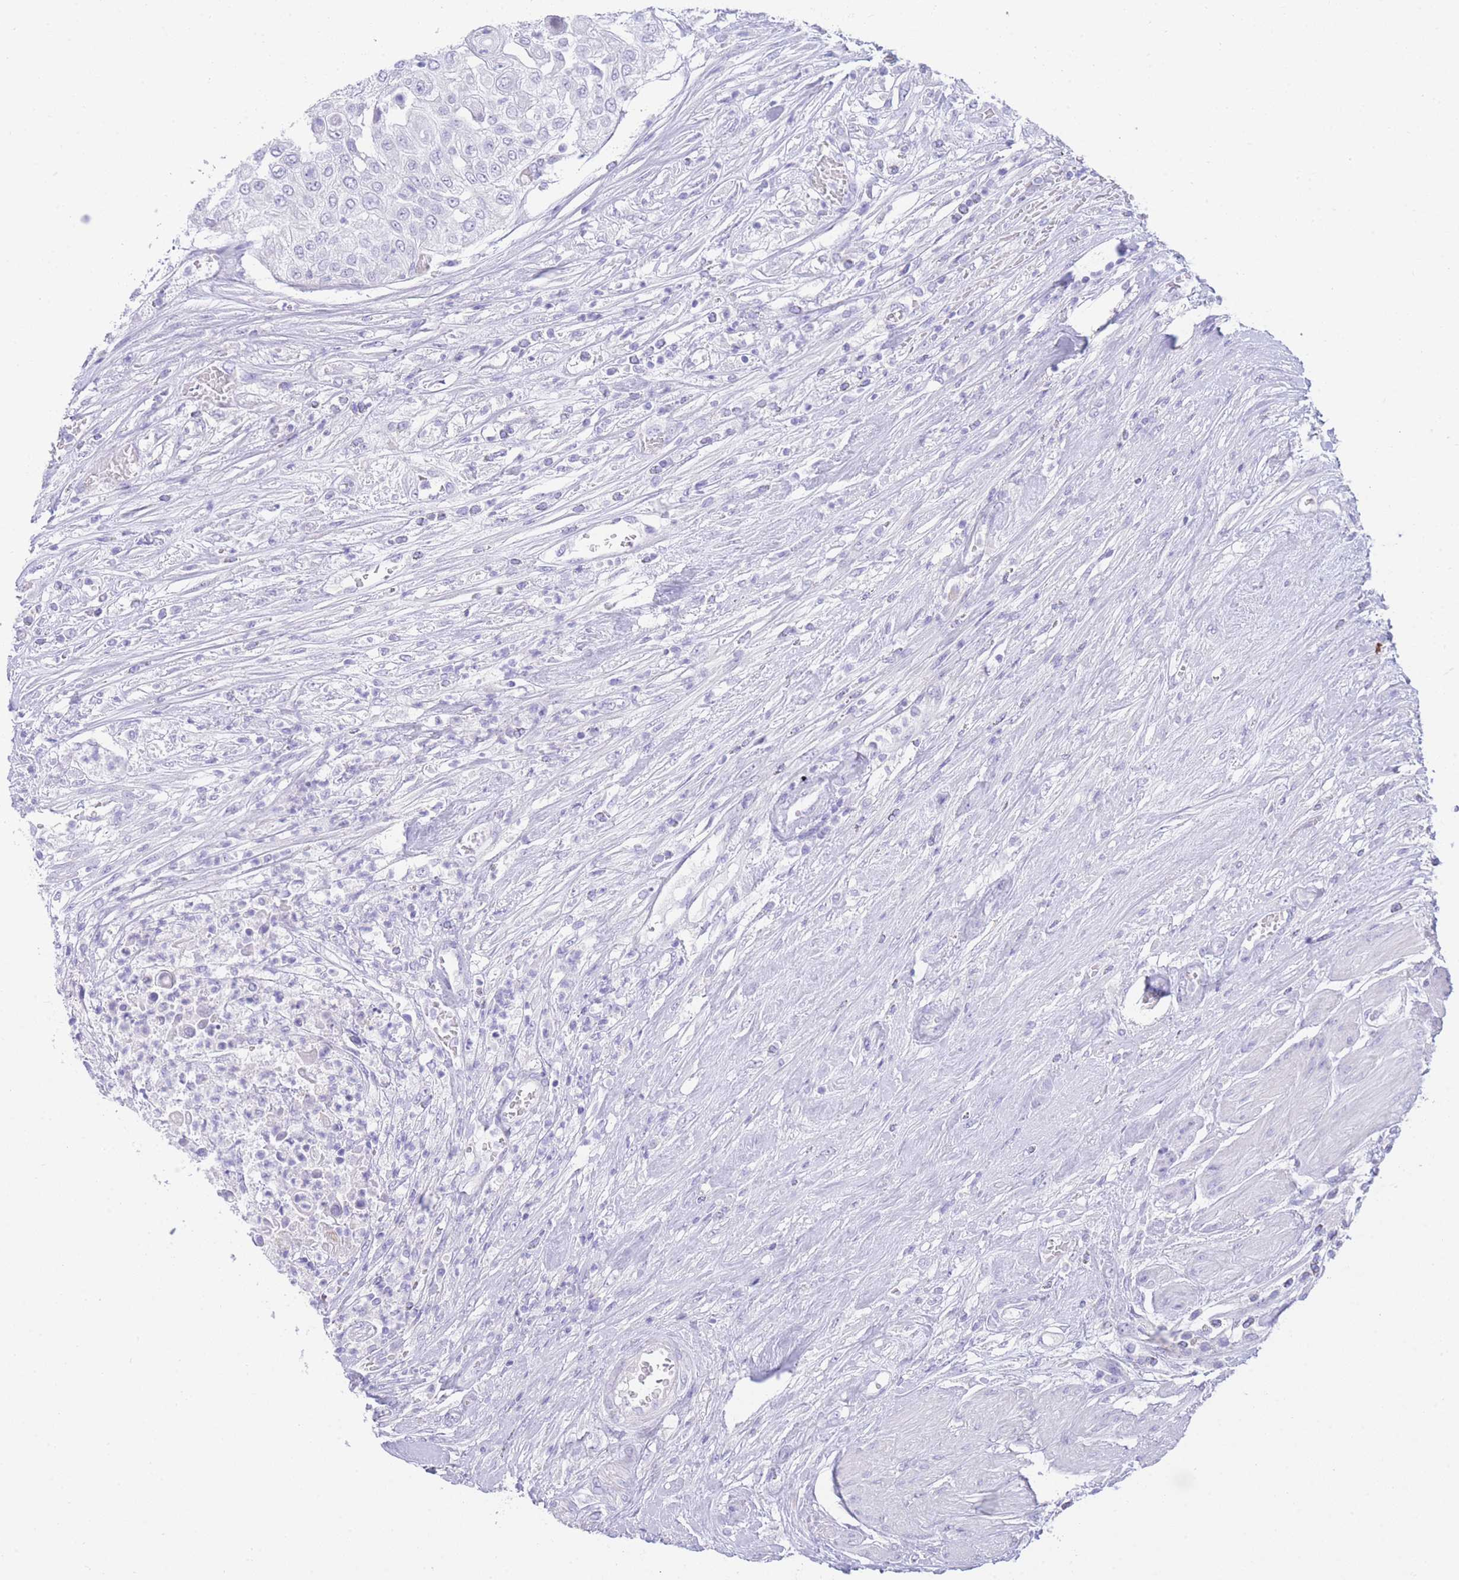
{"staining": {"intensity": "negative", "quantity": "none", "location": "none"}, "tissue": "urothelial cancer", "cell_type": "Tumor cells", "image_type": "cancer", "snomed": [{"axis": "morphology", "description": "Urothelial carcinoma, High grade"}, {"axis": "topography", "description": "Urinary bladder"}], "caption": "High magnification brightfield microscopy of high-grade urothelial carcinoma stained with DAB (brown) and counterstained with hematoxylin (blue): tumor cells show no significant staining. (Brightfield microscopy of DAB immunohistochemistry at high magnification).", "gene": "LRRC37A", "patient": {"sex": "female", "age": 79}}